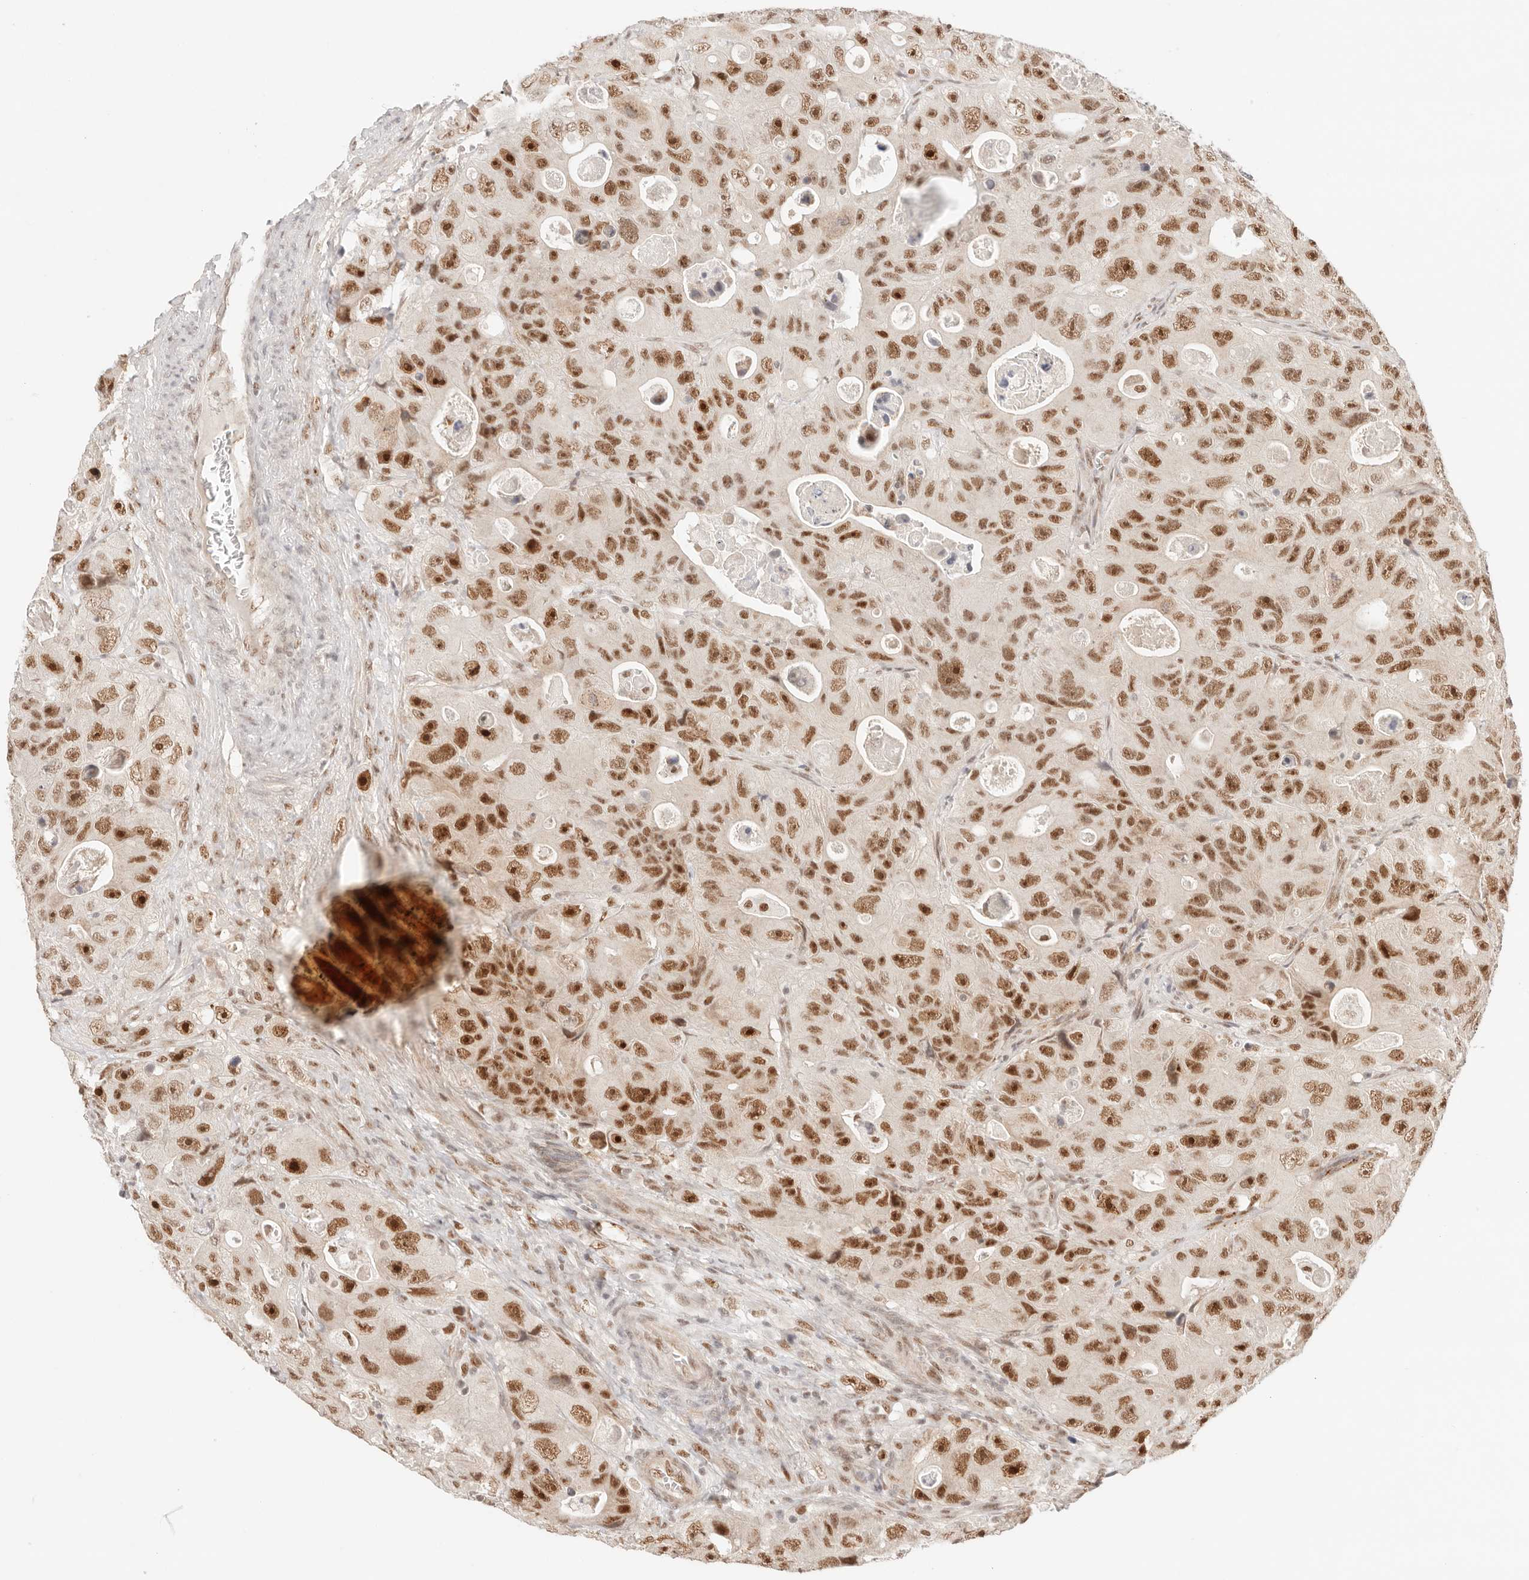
{"staining": {"intensity": "moderate", "quantity": ">75%", "location": "nuclear"}, "tissue": "colorectal cancer", "cell_type": "Tumor cells", "image_type": "cancer", "snomed": [{"axis": "morphology", "description": "Adenocarcinoma, NOS"}, {"axis": "topography", "description": "Colon"}], "caption": "Protein expression analysis of colorectal cancer exhibits moderate nuclear positivity in approximately >75% of tumor cells.", "gene": "GTF2E2", "patient": {"sex": "female", "age": 46}}